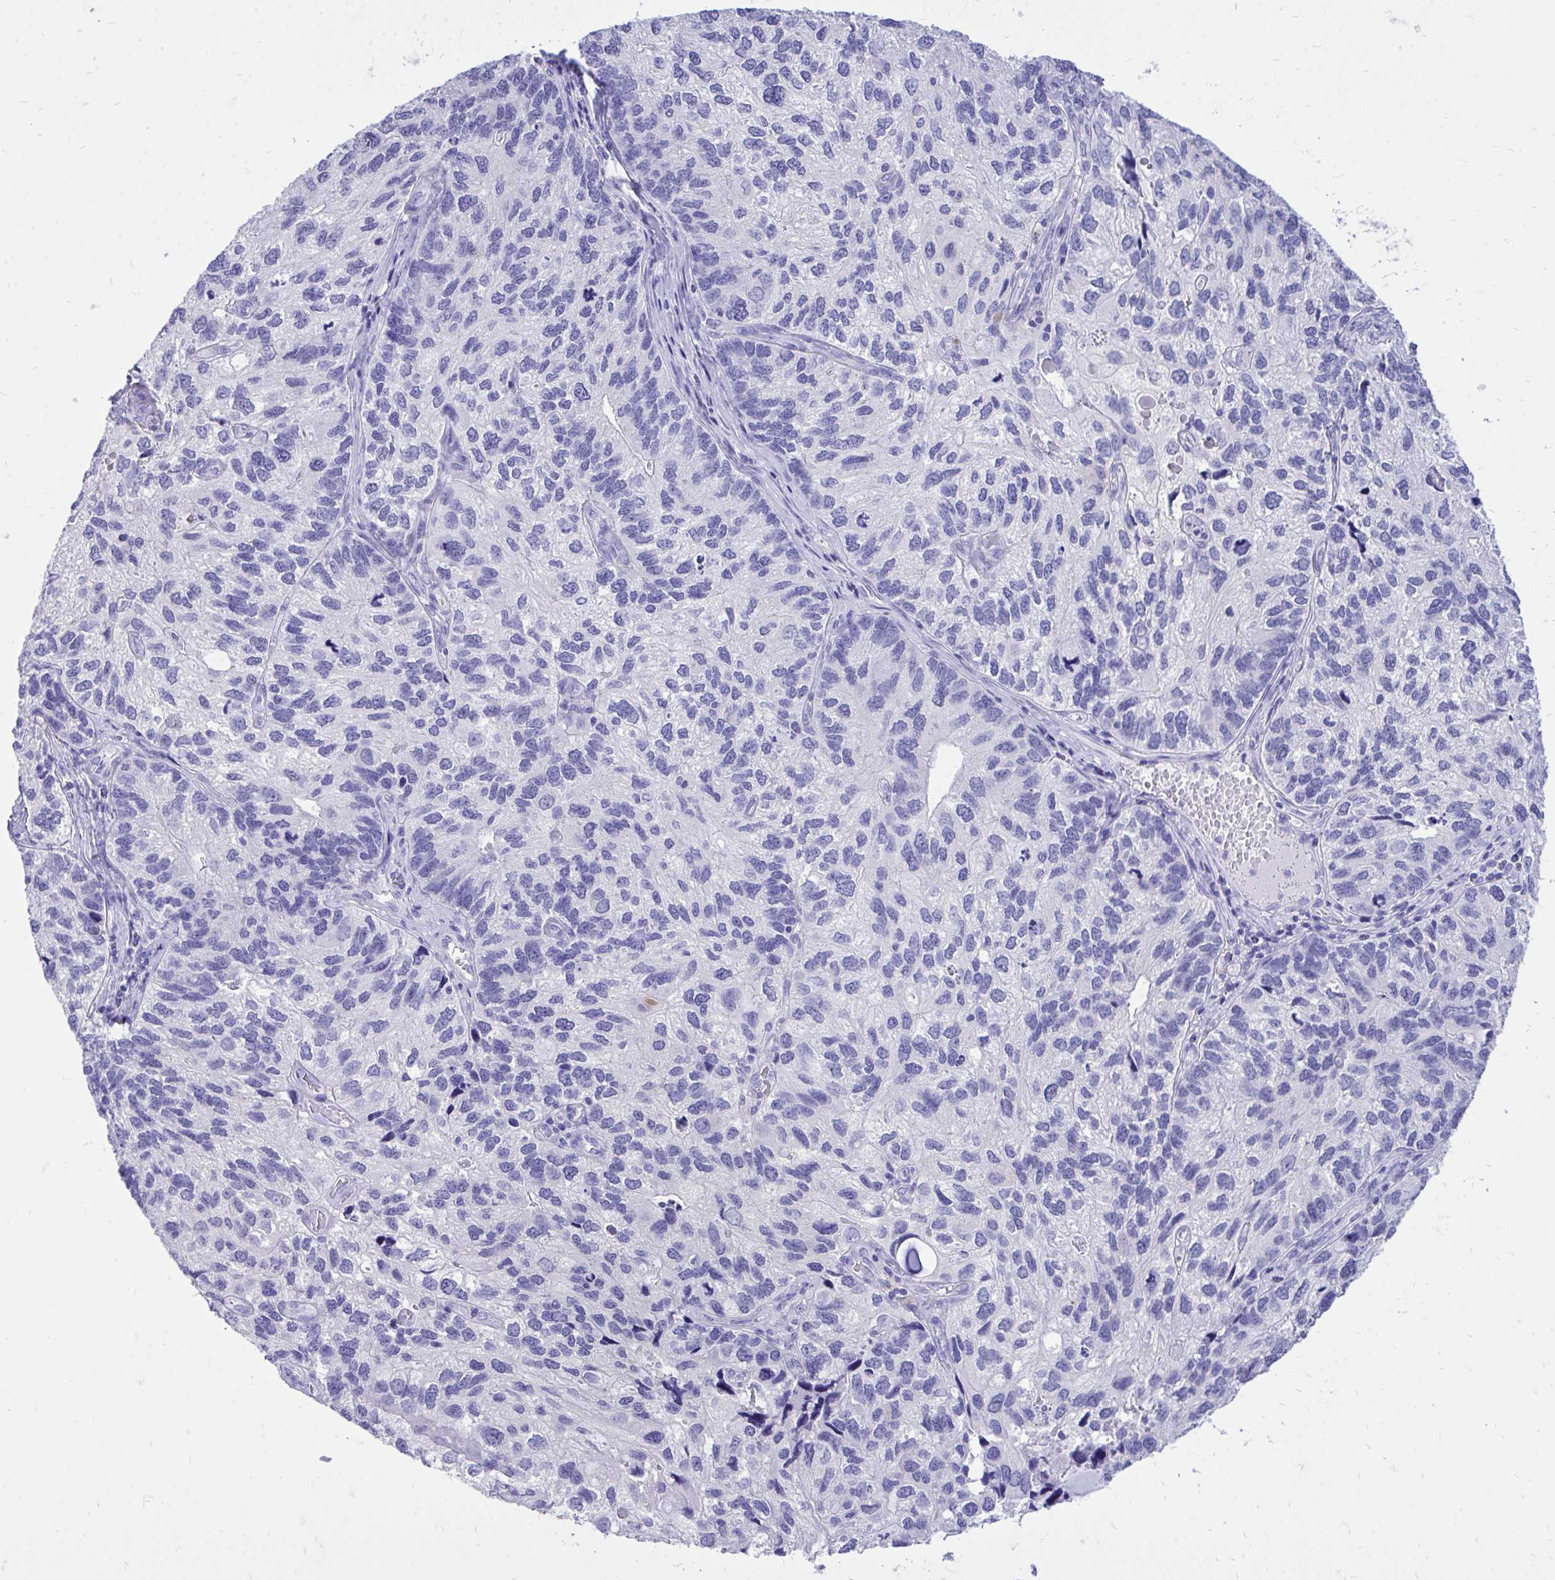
{"staining": {"intensity": "negative", "quantity": "none", "location": "none"}, "tissue": "endometrial cancer", "cell_type": "Tumor cells", "image_type": "cancer", "snomed": [{"axis": "morphology", "description": "Carcinoma, NOS"}, {"axis": "topography", "description": "Uterus"}], "caption": "The image reveals no significant staining in tumor cells of endometrial cancer. The staining is performed using DAB brown chromogen with nuclei counter-stained in using hematoxylin.", "gene": "MON1A", "patient": {"sex": "female", "age": 76}}